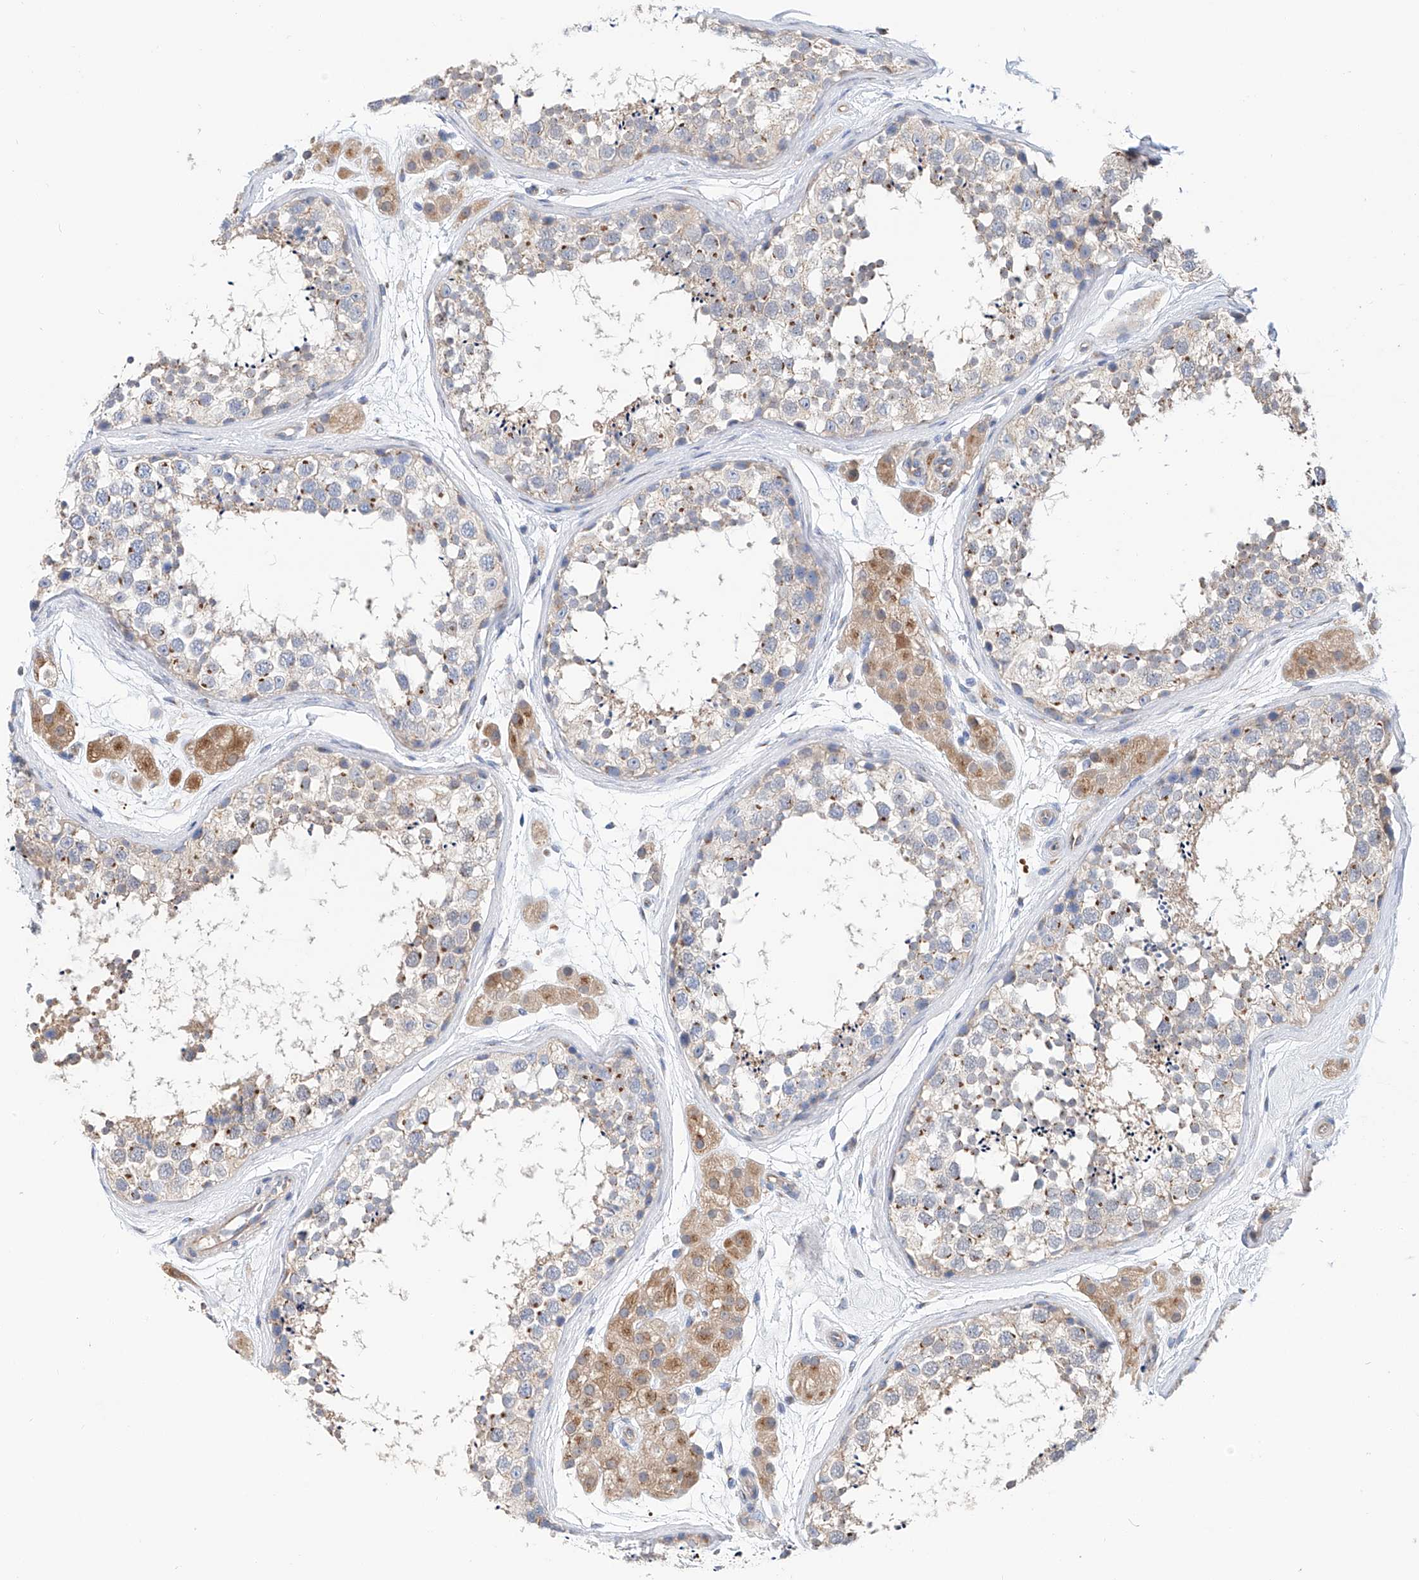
{"staining": {"intensity": "moderate", "quantity": "25%-75%", "location": "cytoplasmic/membranous"}, "tissue": "testis", "cell_type": "Cells in seminiferous ducts", "image_type": "normal", "snomed": [{"axis": "morphology", "description": "Normal tissue, NOS"}, {"axis": "topography", "description": "Testis"}], "caption": "DAB immunohistochemical staining of unremarkable testis shows moderate cytoplasmic/membranous protein positivity in about 25%-75% of cells in seminiferous ducts.", "gene": "SLC22A7", "patient": {"sex": "male", "age": 56}}